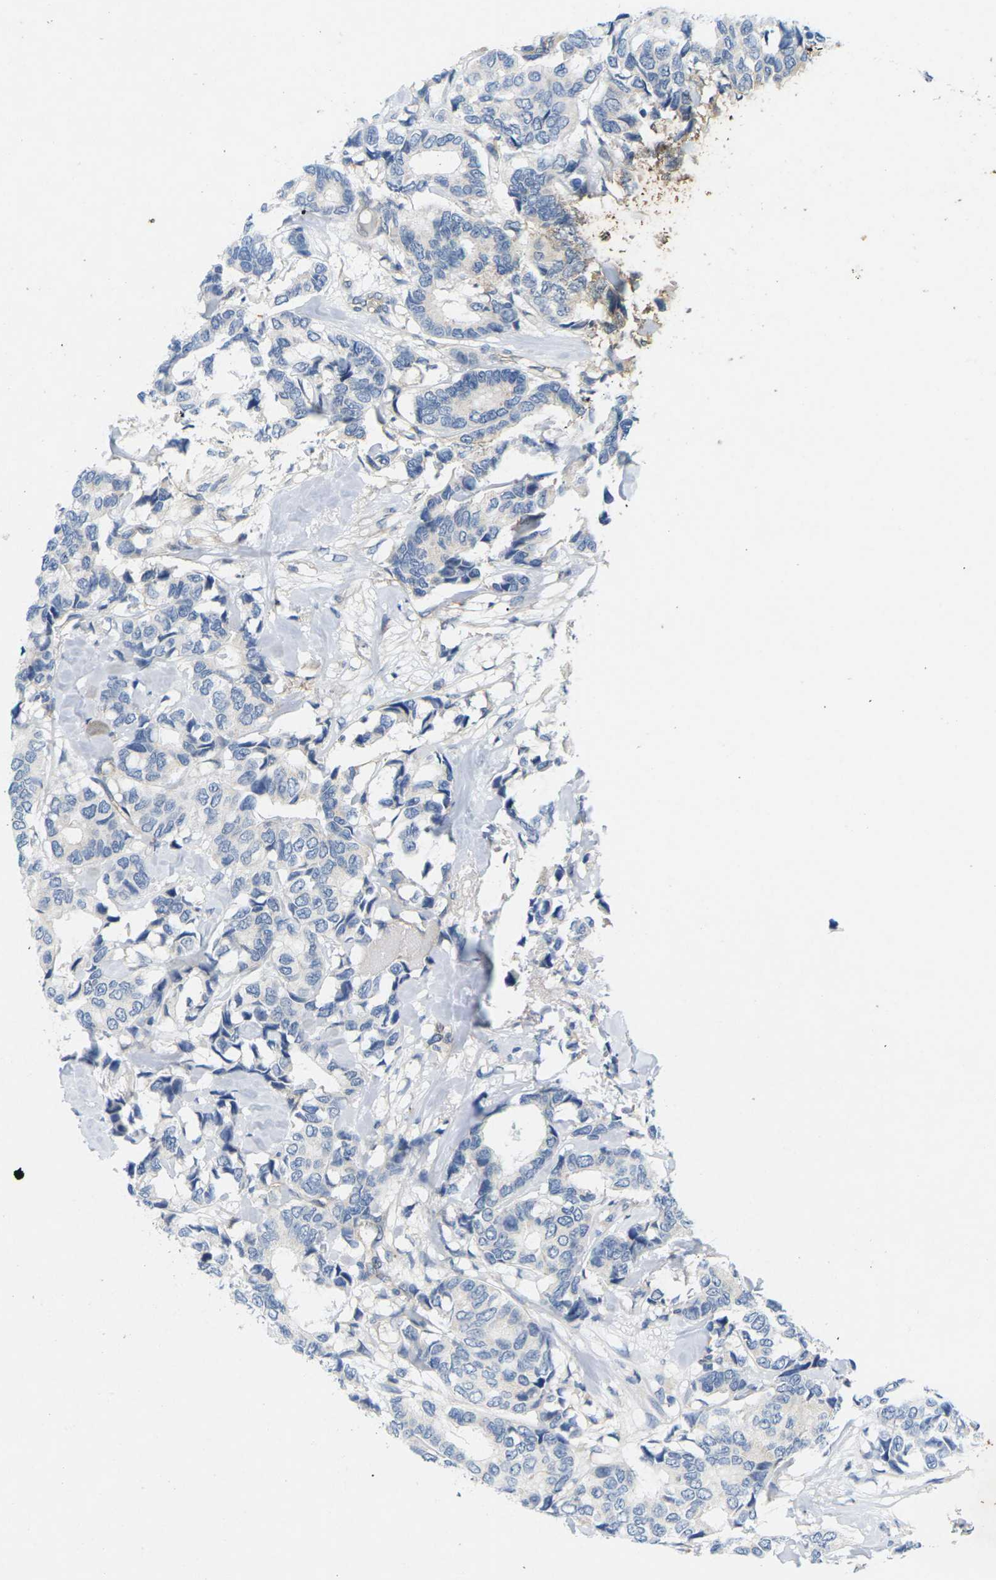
{"staining": {"intensity": "negative", "quantity": "none", "location": "none"}, "tissue": "breast cancer", "cell_type": "Tumor cells", "image_type": "cancer", "snomed": [{"axis": "morphology", "description": "Duct carcinoma"}, {"axis": "topography", "description": "Breast"}], "caption": "The image reveals no significant expression in tumor cells of breast infiltrating ductal carcinoma. (Stains: DAB (3,3'-diaminobenzidine) immunohistochemistry with hematoxylin counter stain, Microscopy: brightfield microscopy at high magnification).", "gene": "ITGA5", "patient": {"sex": "female", "age": 87}}